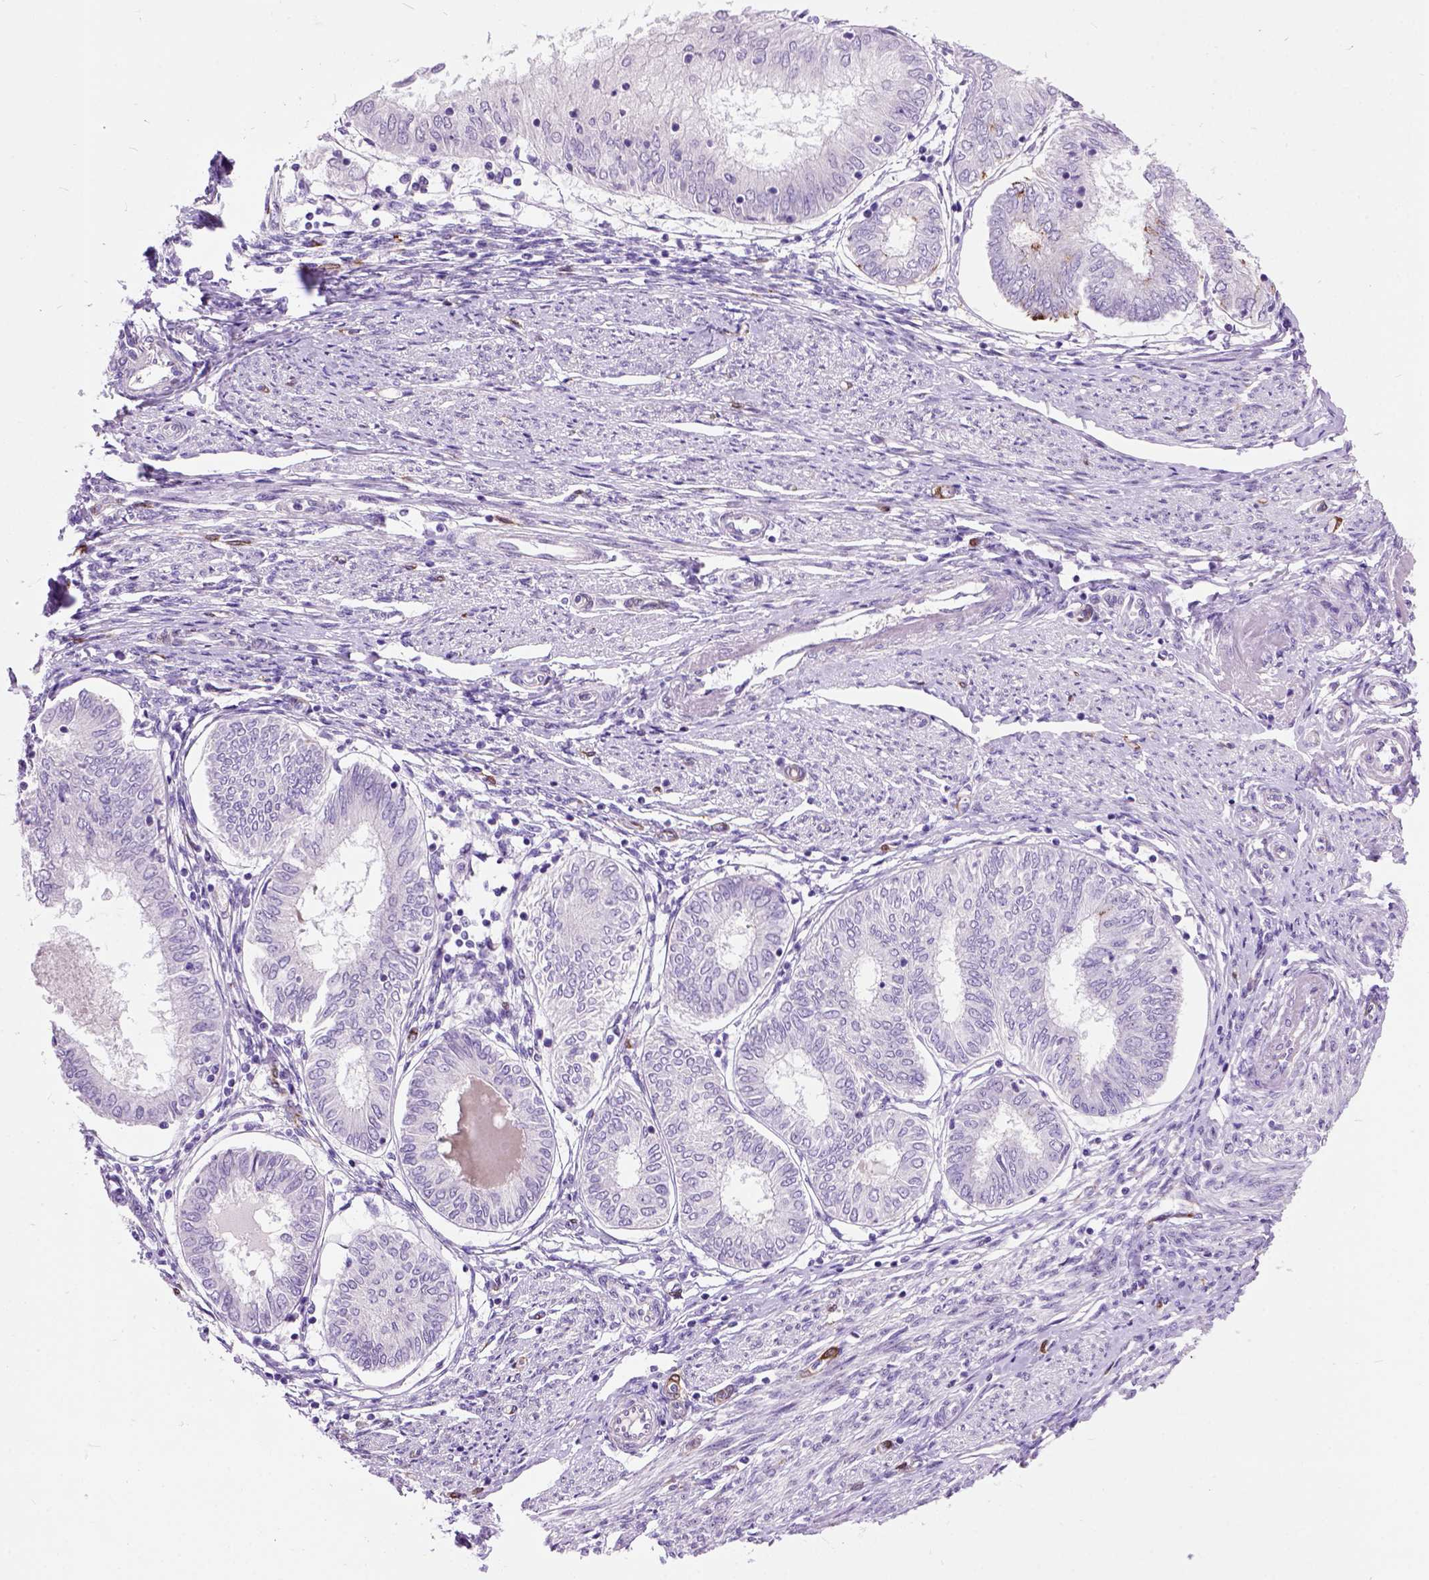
{"staining": {"intensity": "negative", "quantity": "none", "location": "none"}, "tissue": "endometrial cancer", "cell_type": "Tumor cells", "image_type": "cancer", "snomed": [{"axis": "morphology", "description": "Adenocarcinoma, NOS"}, {"axis": "topography", "description": "Endometrium"}], "caption": "Immunohistochemistry (IHC) histopathology image of neoplastic tissue: endometrial adenocarcinoma stained with DAB (3,3'-diaminobenzidine) displays no significant protein staining in tumor cells. The staining was performed using DAB to visualize the protein expression in brown, while the nuclei were stained in blue with hematoxylin (Magnification: 20x).", "gene": "MAPT", "patient": {"sex": "female", "age": 68}}